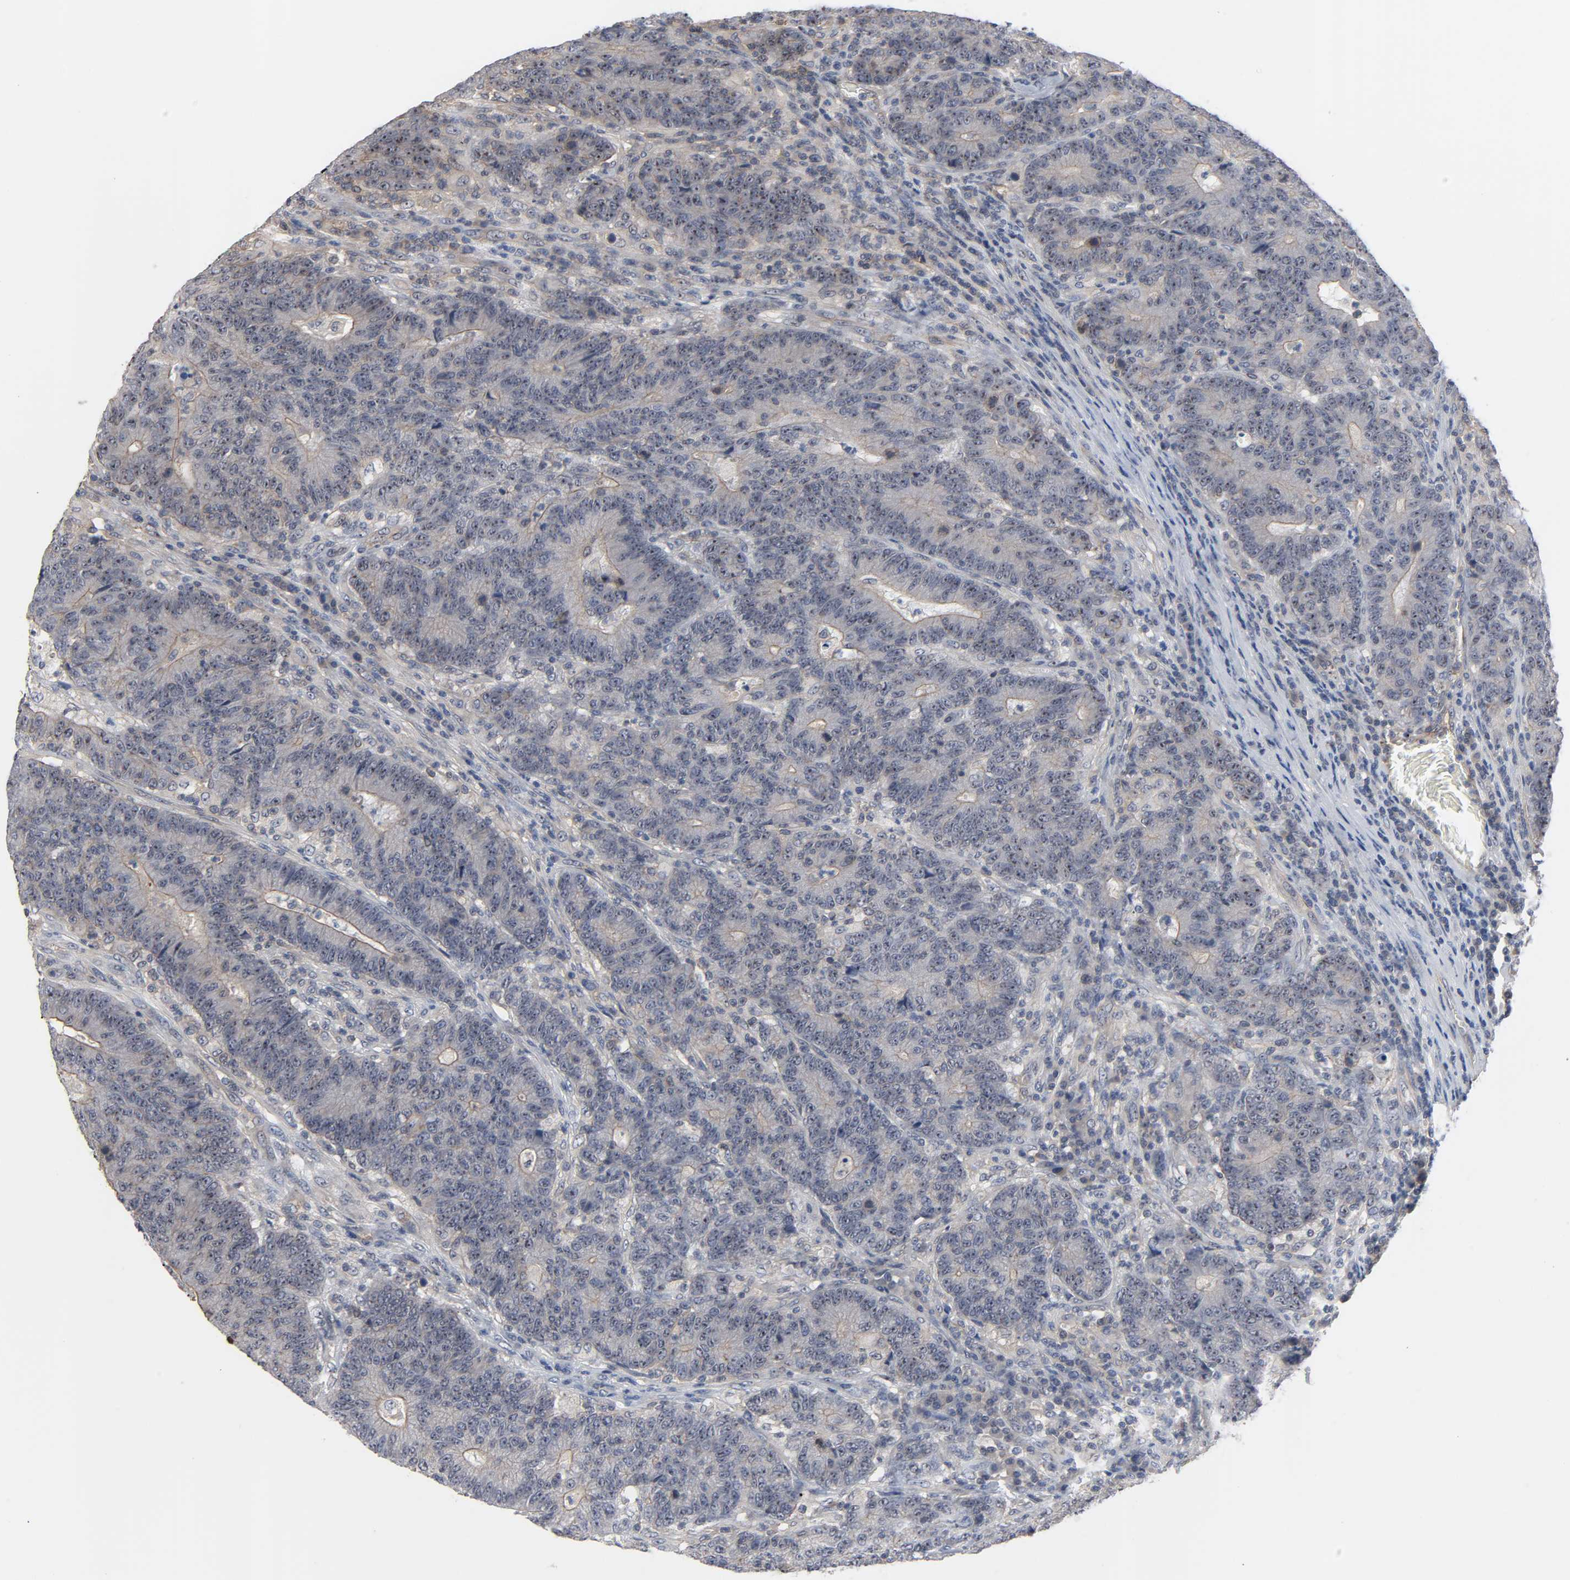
{"staining": {"intensity": "weak", "quantity": ">75%", "location": "cytoplasmic/membranous,nuclear"}, "tissue": "colorectal cancer", "cell_type": "Tumor cells", "image_type": "cancer", "snomed": [{"axis": "morphology", "description": "Normal tissue, NOS"}, {"axis": "morphology", "description": "Adenocarcinoma, NOS"}, {"axis": "topography", "description": "Colon"}], "caption": "There is low levels of weak cytoplasmic/membranous and nuclear expression in tumor cells of colorectal adenocarcinoma, as demonstrated by immunohistochemical staining (brown color).", "gene": "DDX10", "patient": {"sex": "female", "age": 75}}